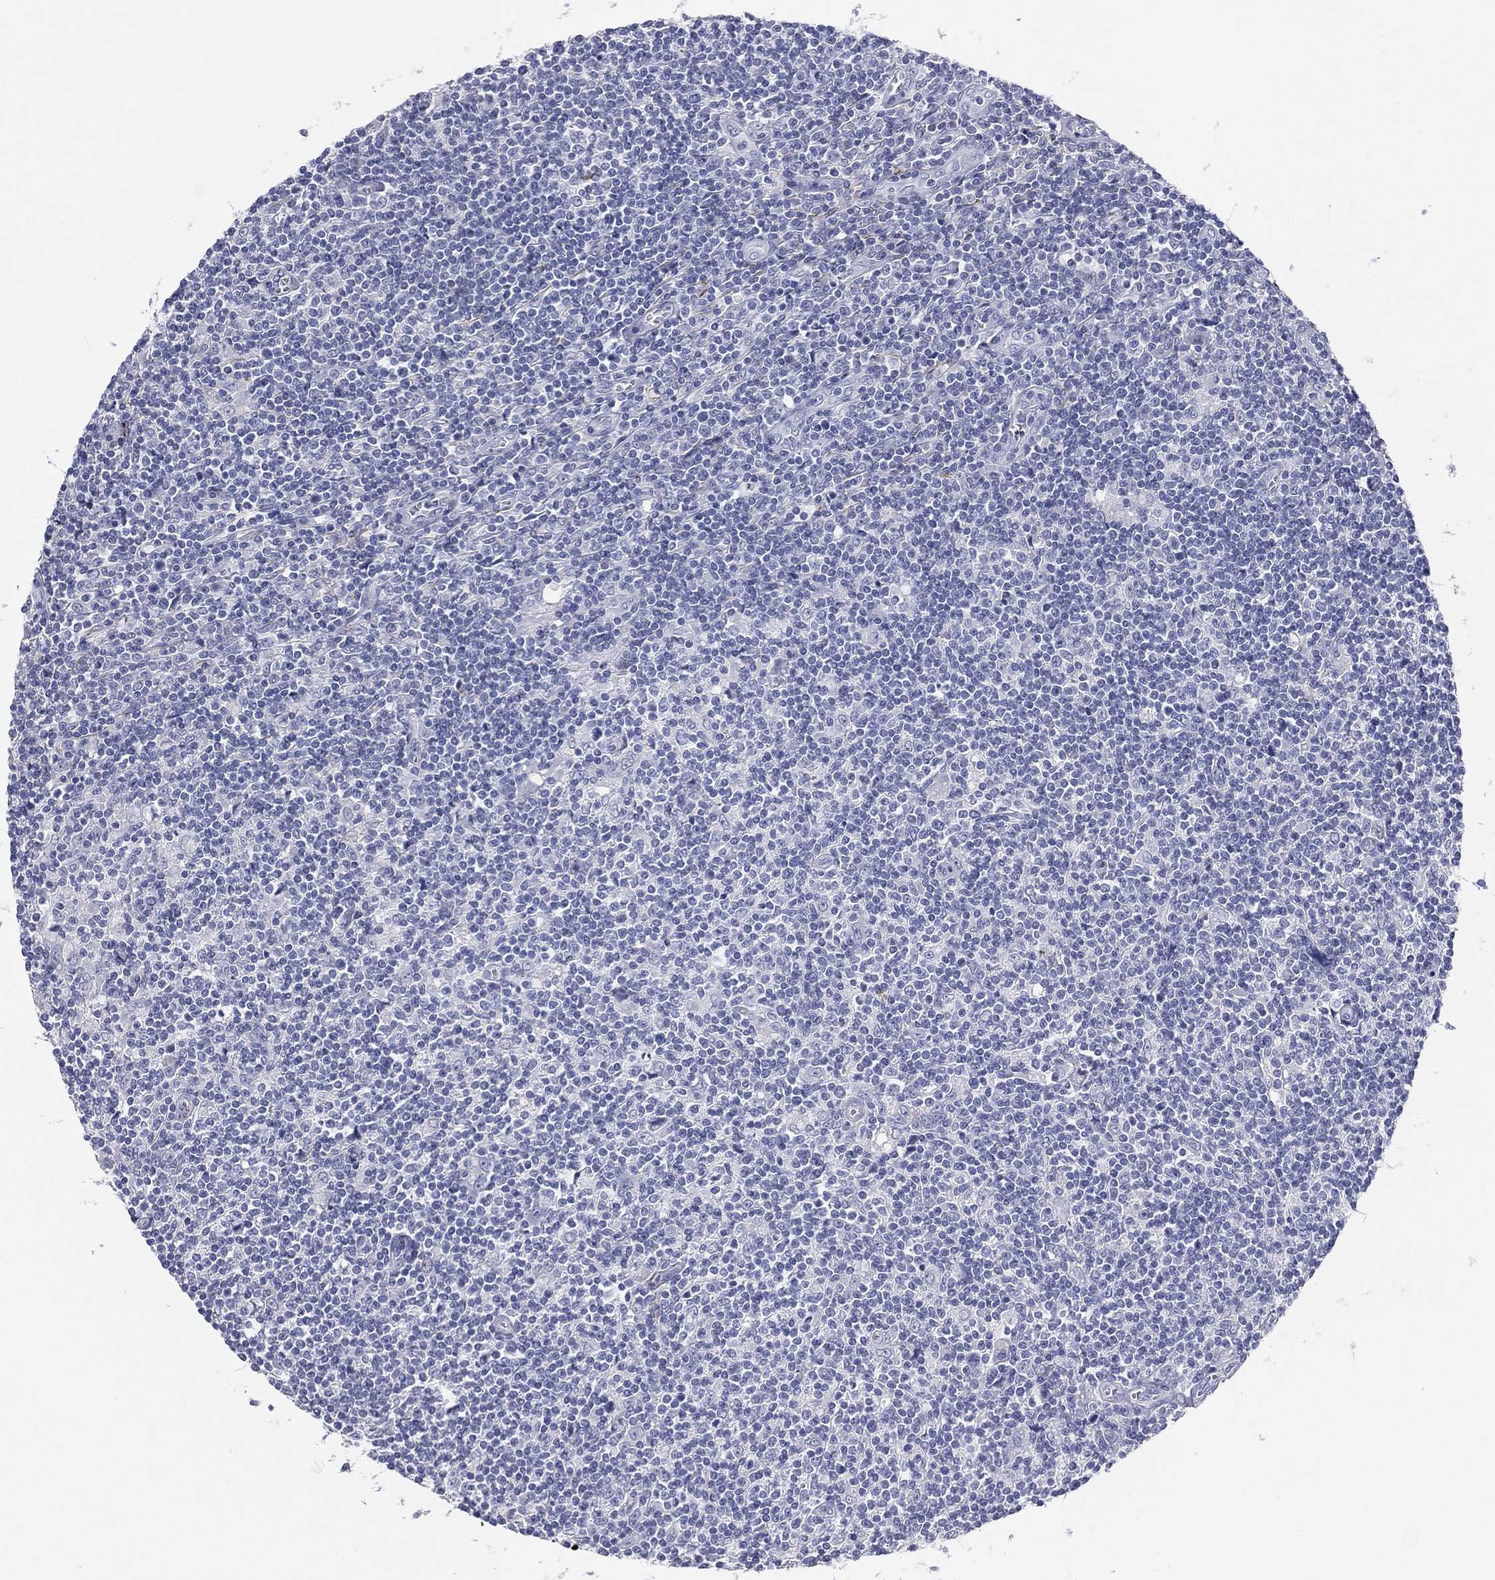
{"staining": {"intensity": "negative", "quantity": "none", "location": "none"}, "tissue": "lymphoma", "cell_type": "Tumor cells", "image_type": "cancer", "snomed": [{"axis": "morphology", "description": "Hodgkin's disease, NOS"}, {"axis": "topography", "description": "Lymph node"}], "caption": "There is no significant staining in tumor cells of lymphoma.", "gene": "KRT7", "patient": {"sex": "male", "age": 40}}